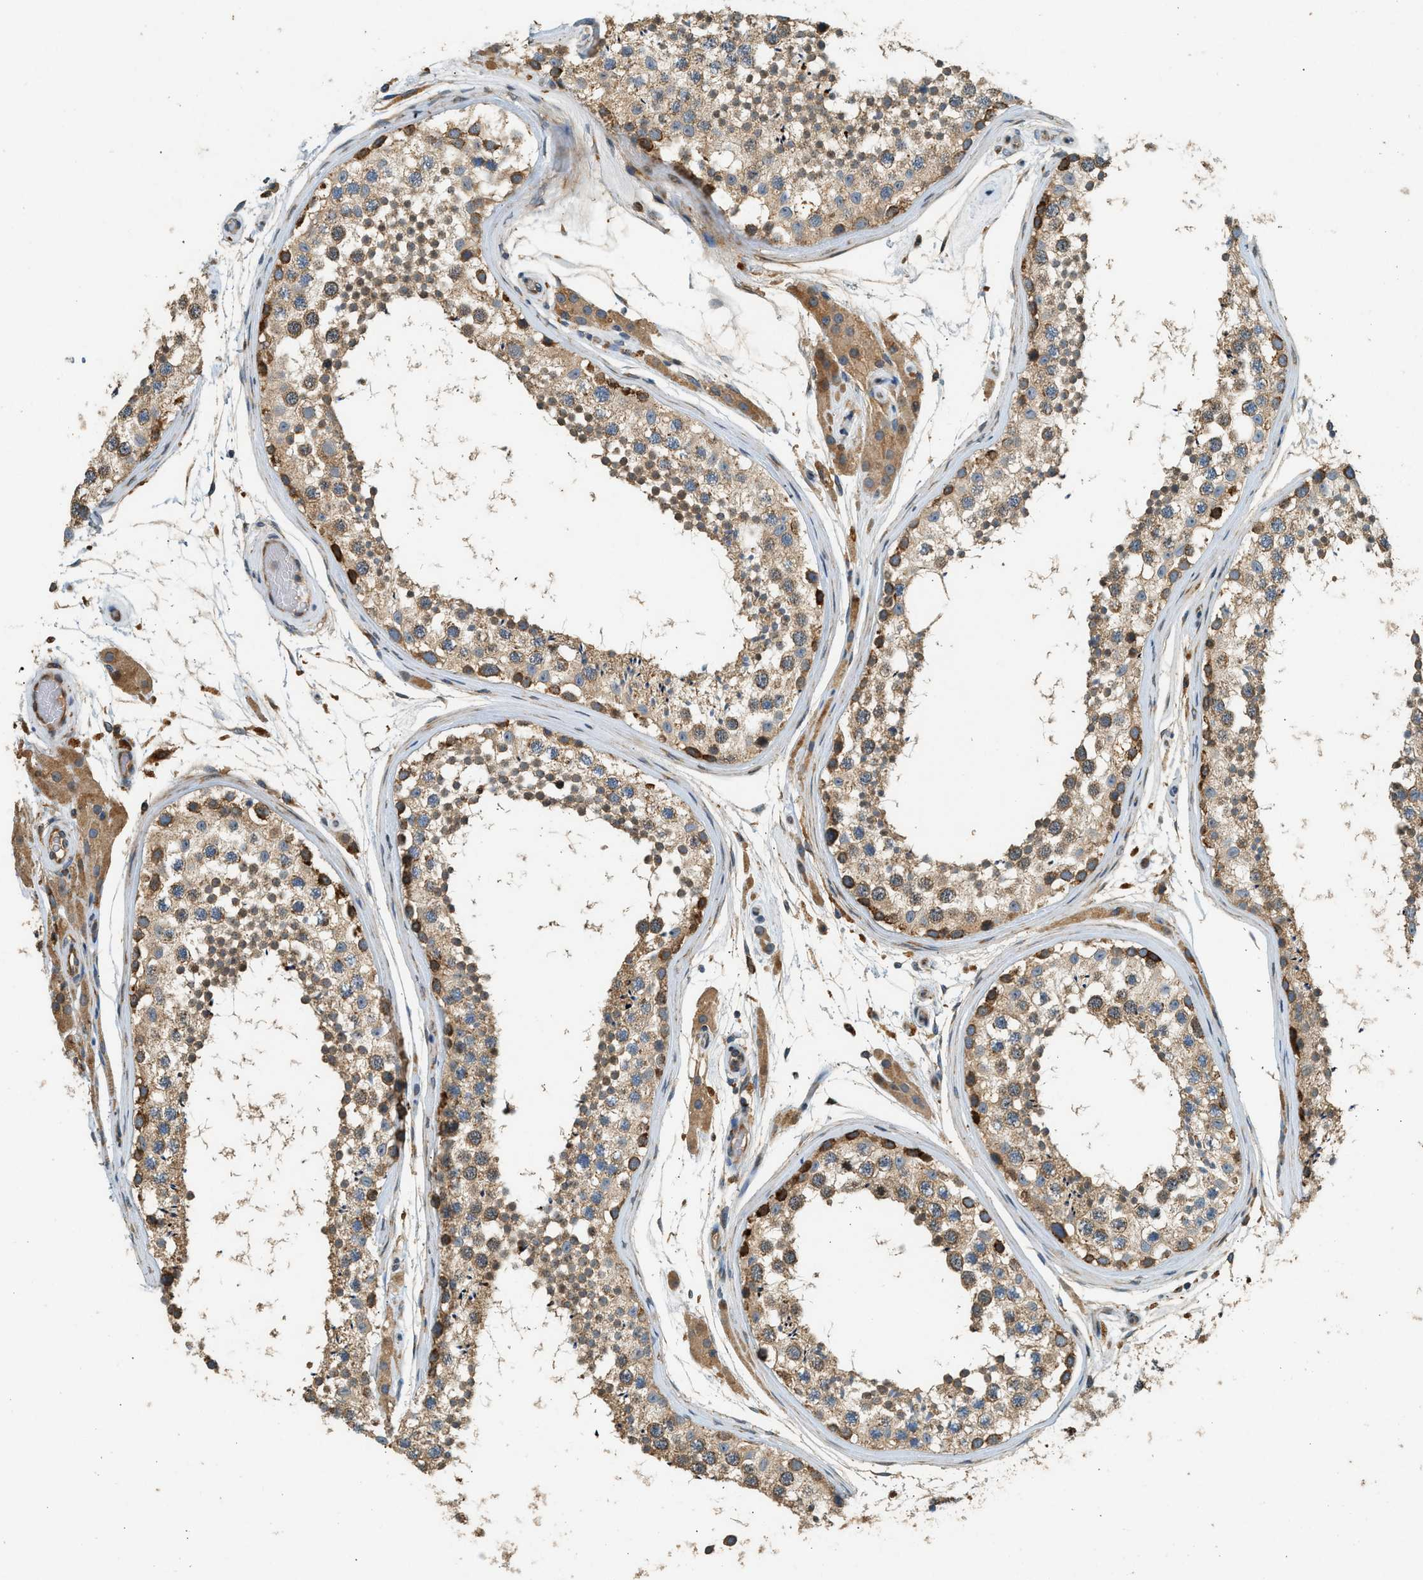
{"staining": {"intensity": "moderate", "quantity": ">75%", "location": "cytoplasmic/membranous"}, "tissue": "testis", "cell_type": "Cells in seminiferous ducts", "image_type": "normal", "snomed": [{"axis": "morphology", "description": "Normal tissue, NOS"}, {"axis": "topography", "description": "Testis"}], "caption": "IHC of normal human testis demonstrates medium levels of moderate cytoplasmic/membranous expression in about >75% of cells in seminiferous ducts. (DAB (3,3'-diaminobenzidine) = brown stain, brightfield microscopy at high magnification).", "gene": "CTSB", "patient": {"sex": "male", "age": 46}}